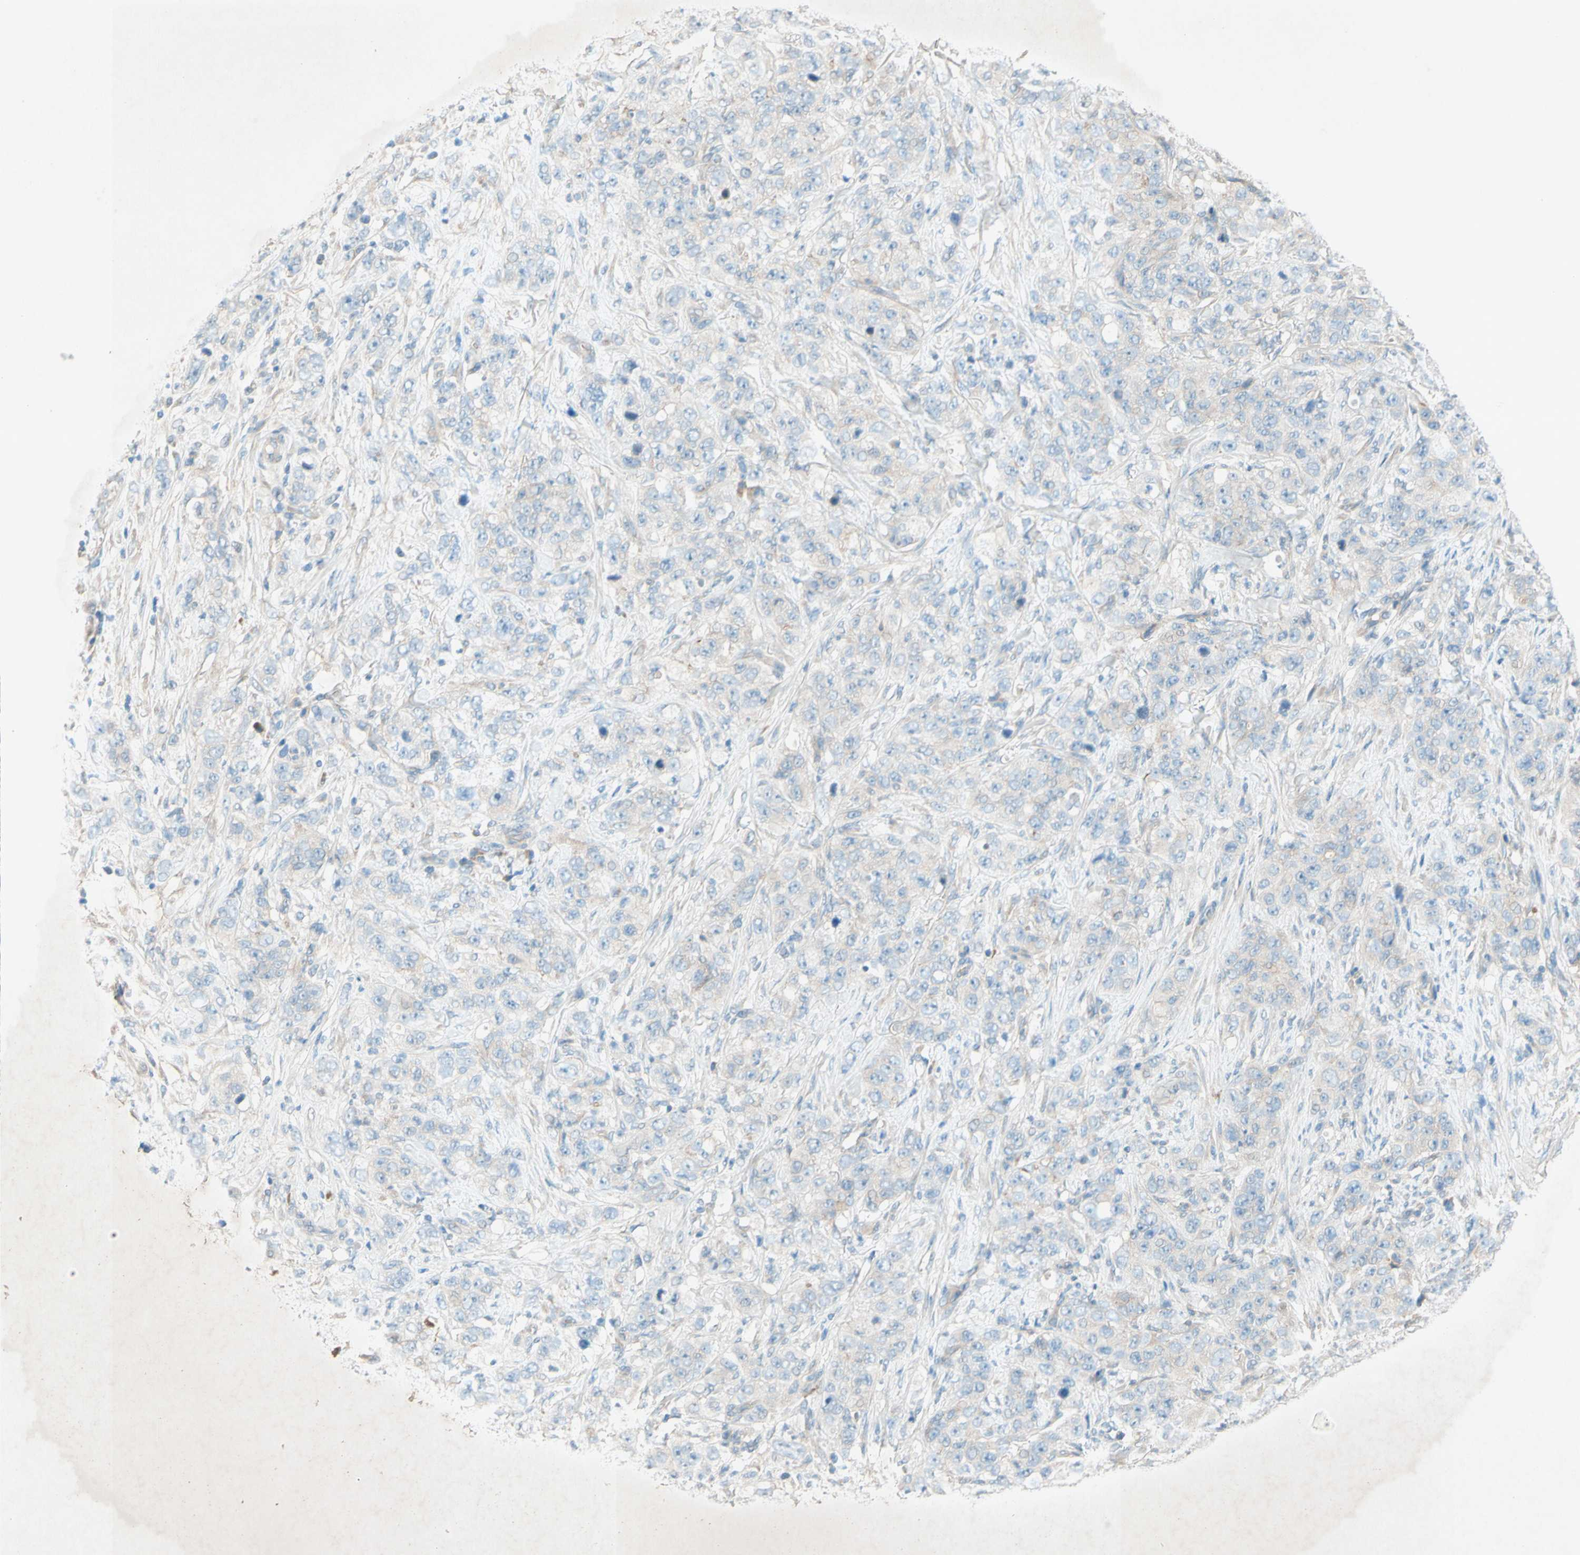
{"staining": {"intensity": "weak", "quantity": "<25%", "location": "cytoplasmic/membranous"}, "tissue": "stomach cancer", "cell_type": "Tumor cells", "image_type": "cancer", "snomed": [{"axis": "morphology", "description": "Adenocarcinoma, NOS"}, {"axis": "topography", "description": "Stomach"}], "caption": "Protein analysis of adenocarcinoma (stomach) exhibits no significant positivity in tumor cells.", "gene": "IL2", "patient": {"sex": "male", "age": 48}}